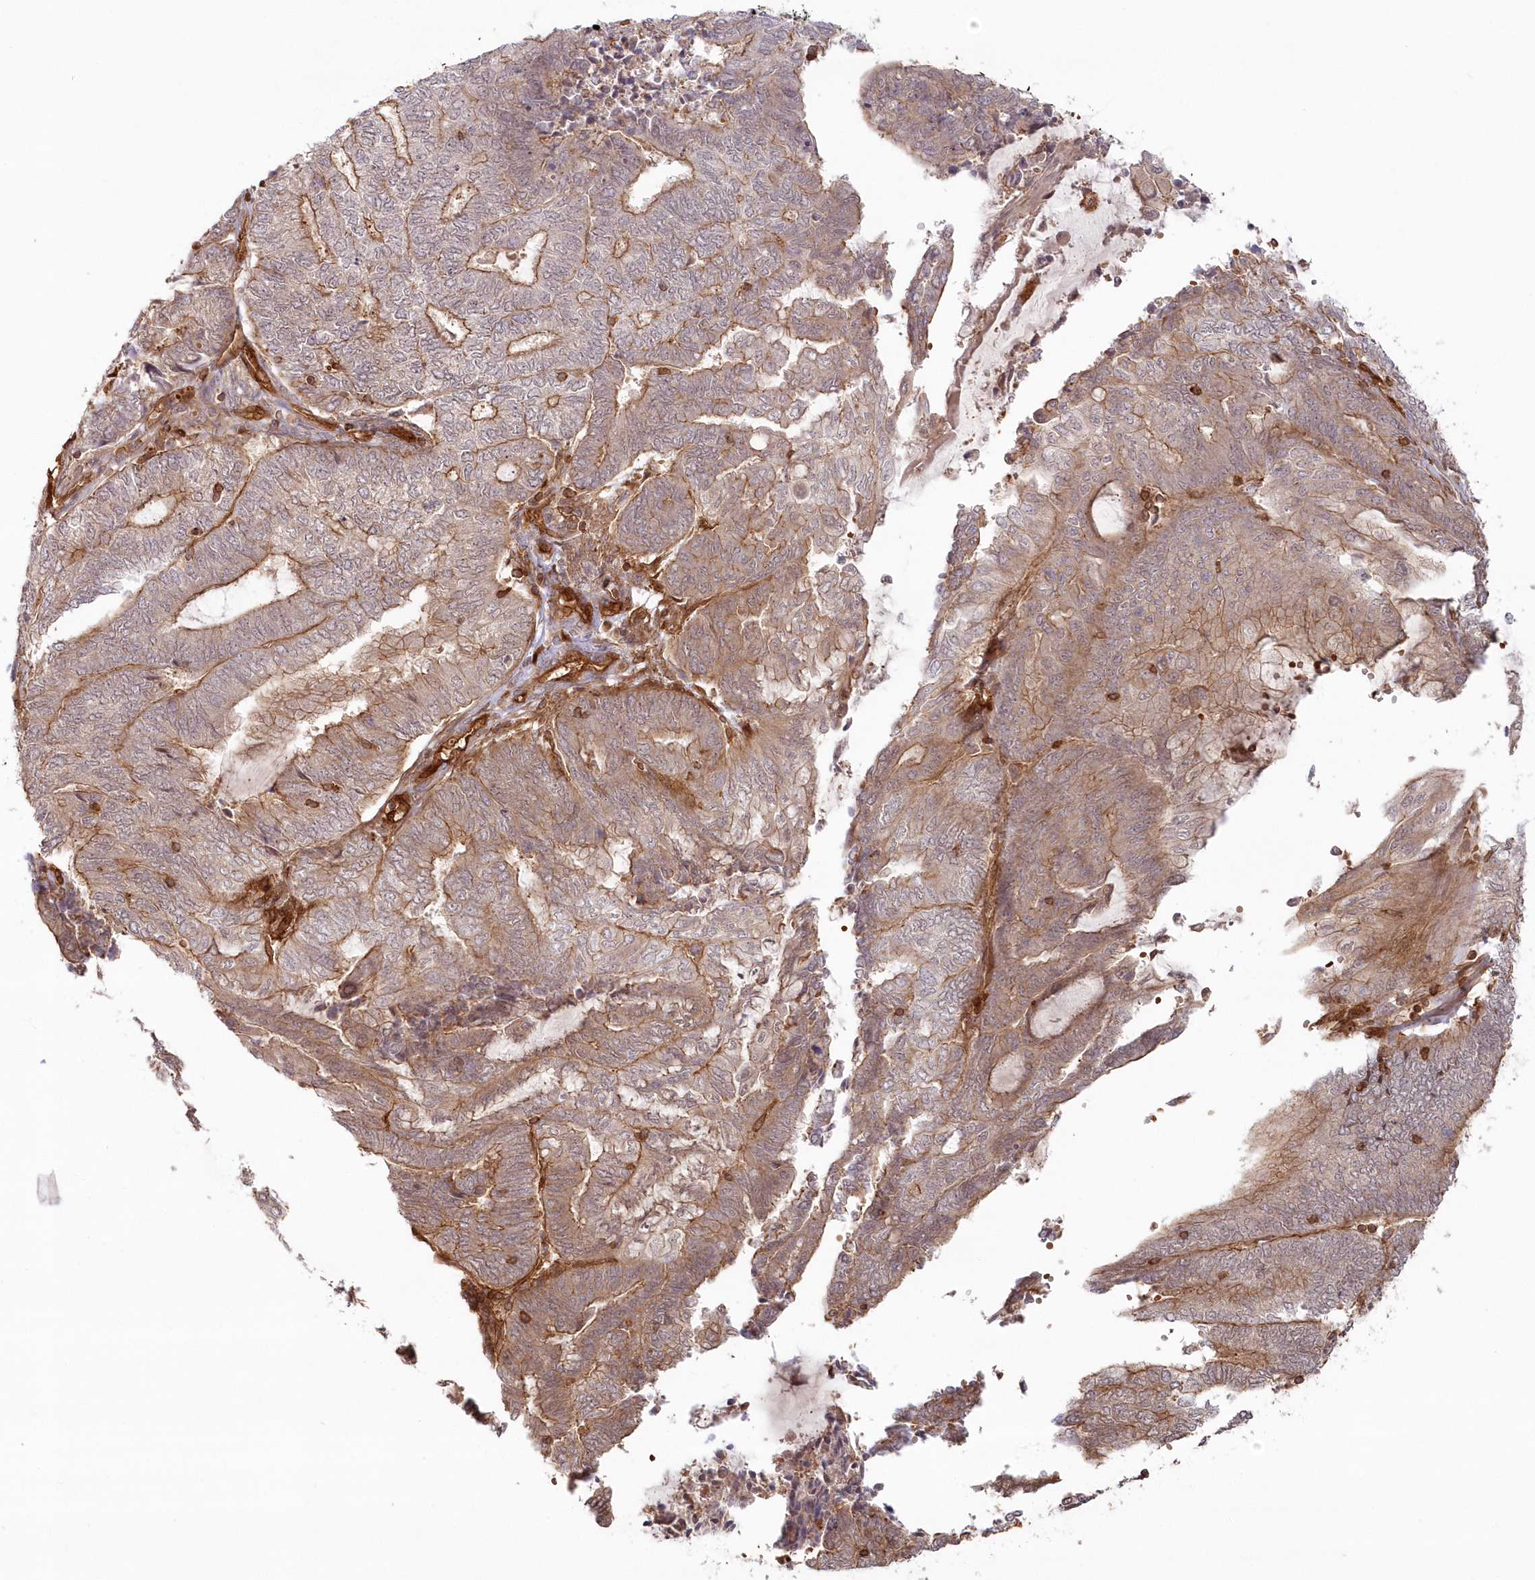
{"staining": {"intensity": "moderate", "quantity": ">75%", "location": "cytoplasmic/membranous"}, "tissue": "endometrial cancer", "cell_type": "Tumor cells", "image_type": "cancer", "snomed": [{"axis": "morphology", "description": "Adenocarcinoma, NOS"}, {"axis": "topography", "description": "Uterus"}, {"axis": "topography", "description": "Endometrium"}], "caption": "Endometrial cancer tissue demonstrates moderate cytoplasmic/membranous expression in approximately >75% of tumor cells", "gene": "RGCC", "patient": {"sex": "female", "age": 70}}